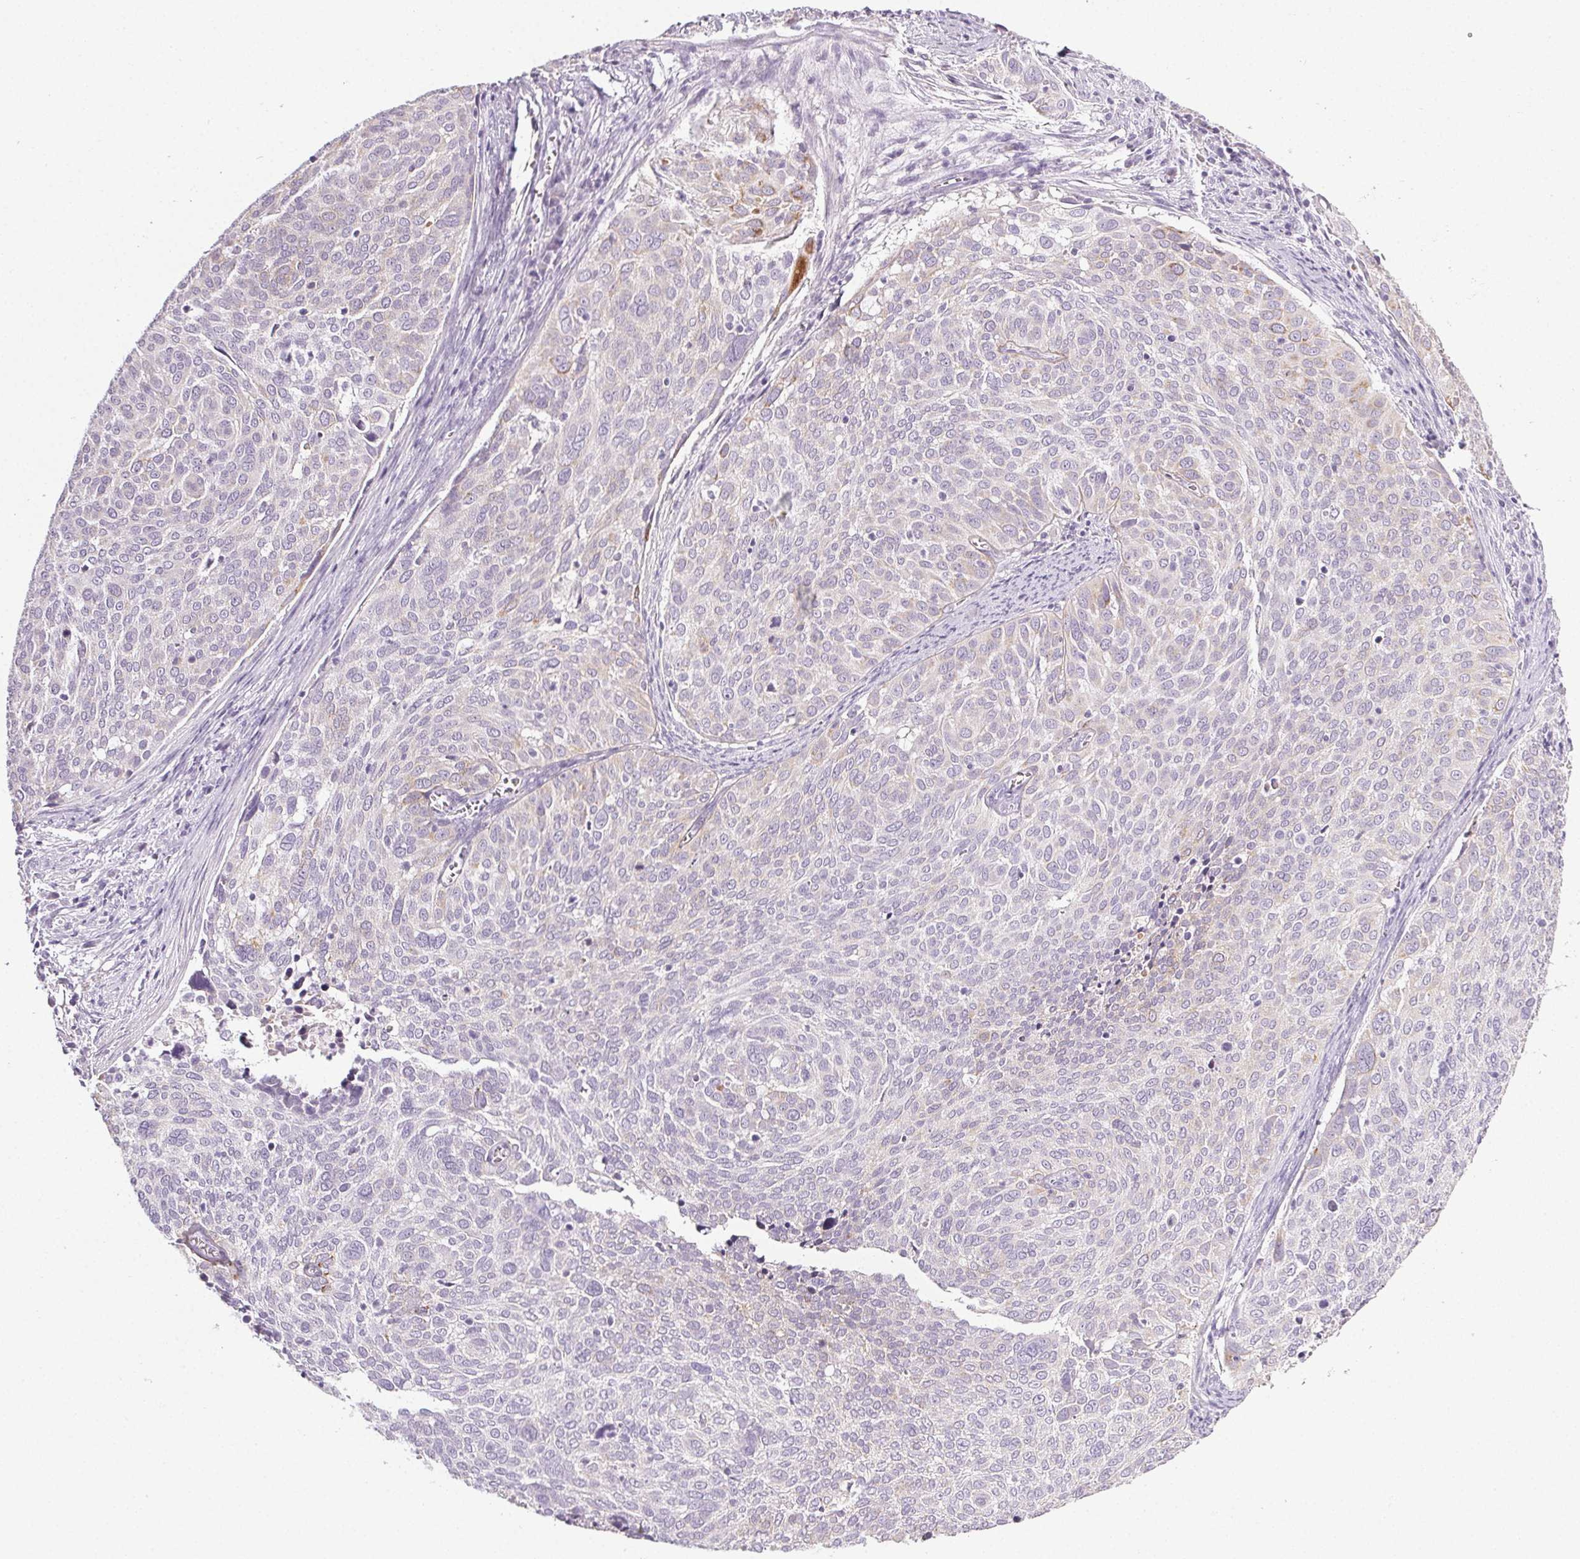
{"staining": {"intensity": "negative", "quantity": "none", "location": "none"}, "tissue": "cervical cancer", "cell_type": "Tumor cells", "image_type": "cancer", "snomed": [{"axis": "morphology", "description": "Squamous cell carcinoma, NOS"}, {"axis": "topography", "description": "Cervix"}], "caption": "IHC of cervical cancer displays no positivity in tumor cells. (DAB (3,3'-diaminobenzidine) immunohistochemistry visualized using brightfield microscopy, high magnification).", "gene": "COL7A1", "patient": {"sex": "female", "age": 39}}